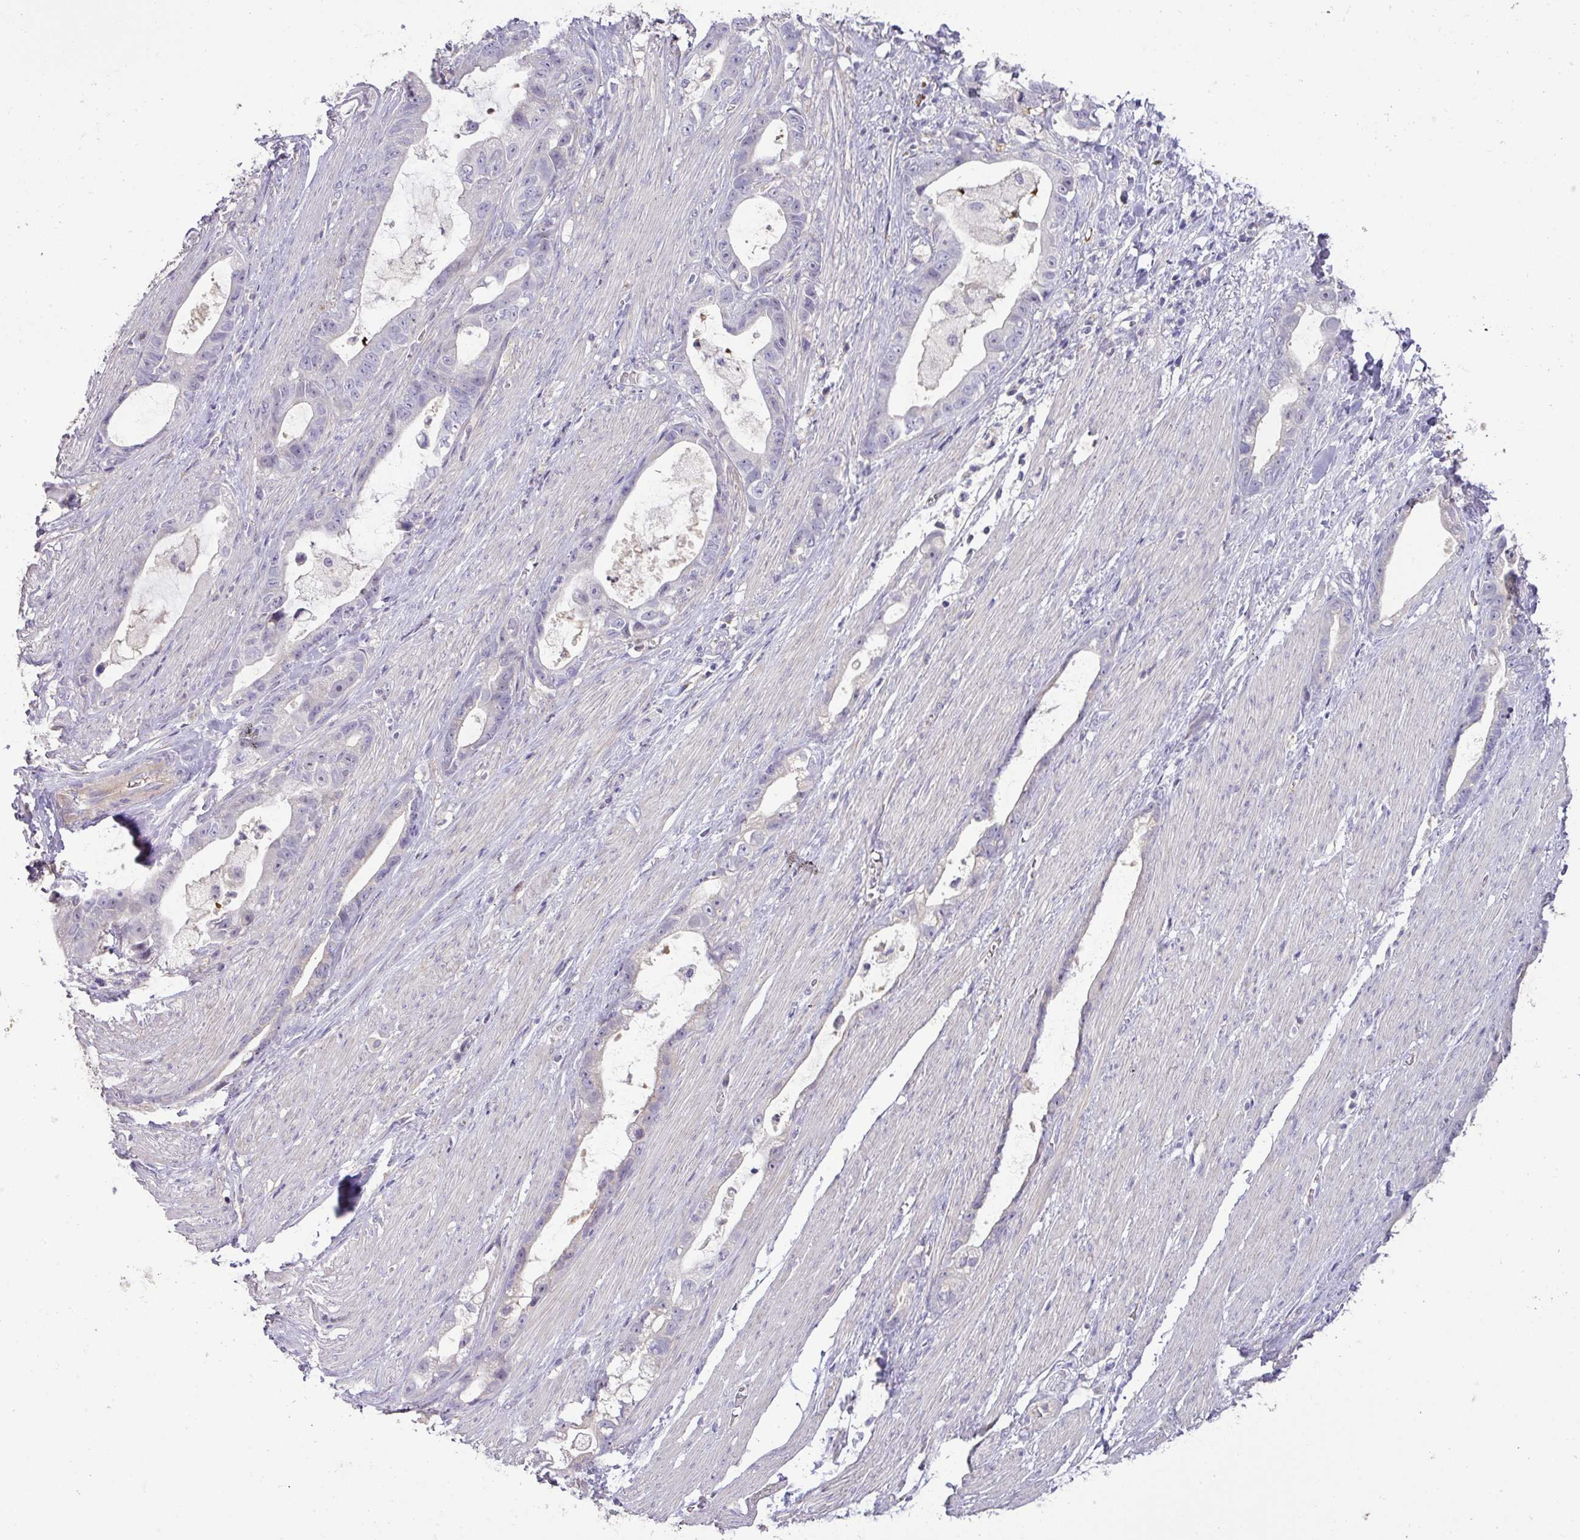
{"staining": {"intensity": "negative", "quantity": "none", "location": "none"}, "tissue": "stomach cancer", "cell_type": "Tumor cells", "image_type": "cancer", "snomed": [{"axis": "morphology", "description": "Adenocarcinoma, NOS"}, {"axis": "topography", "description": "Stomach"}], "caption": "There is no significant positivity in tumor cells of stomach cancer.", "gene": "HOXC13", "patient": {"sex": "male", "age": 55}}